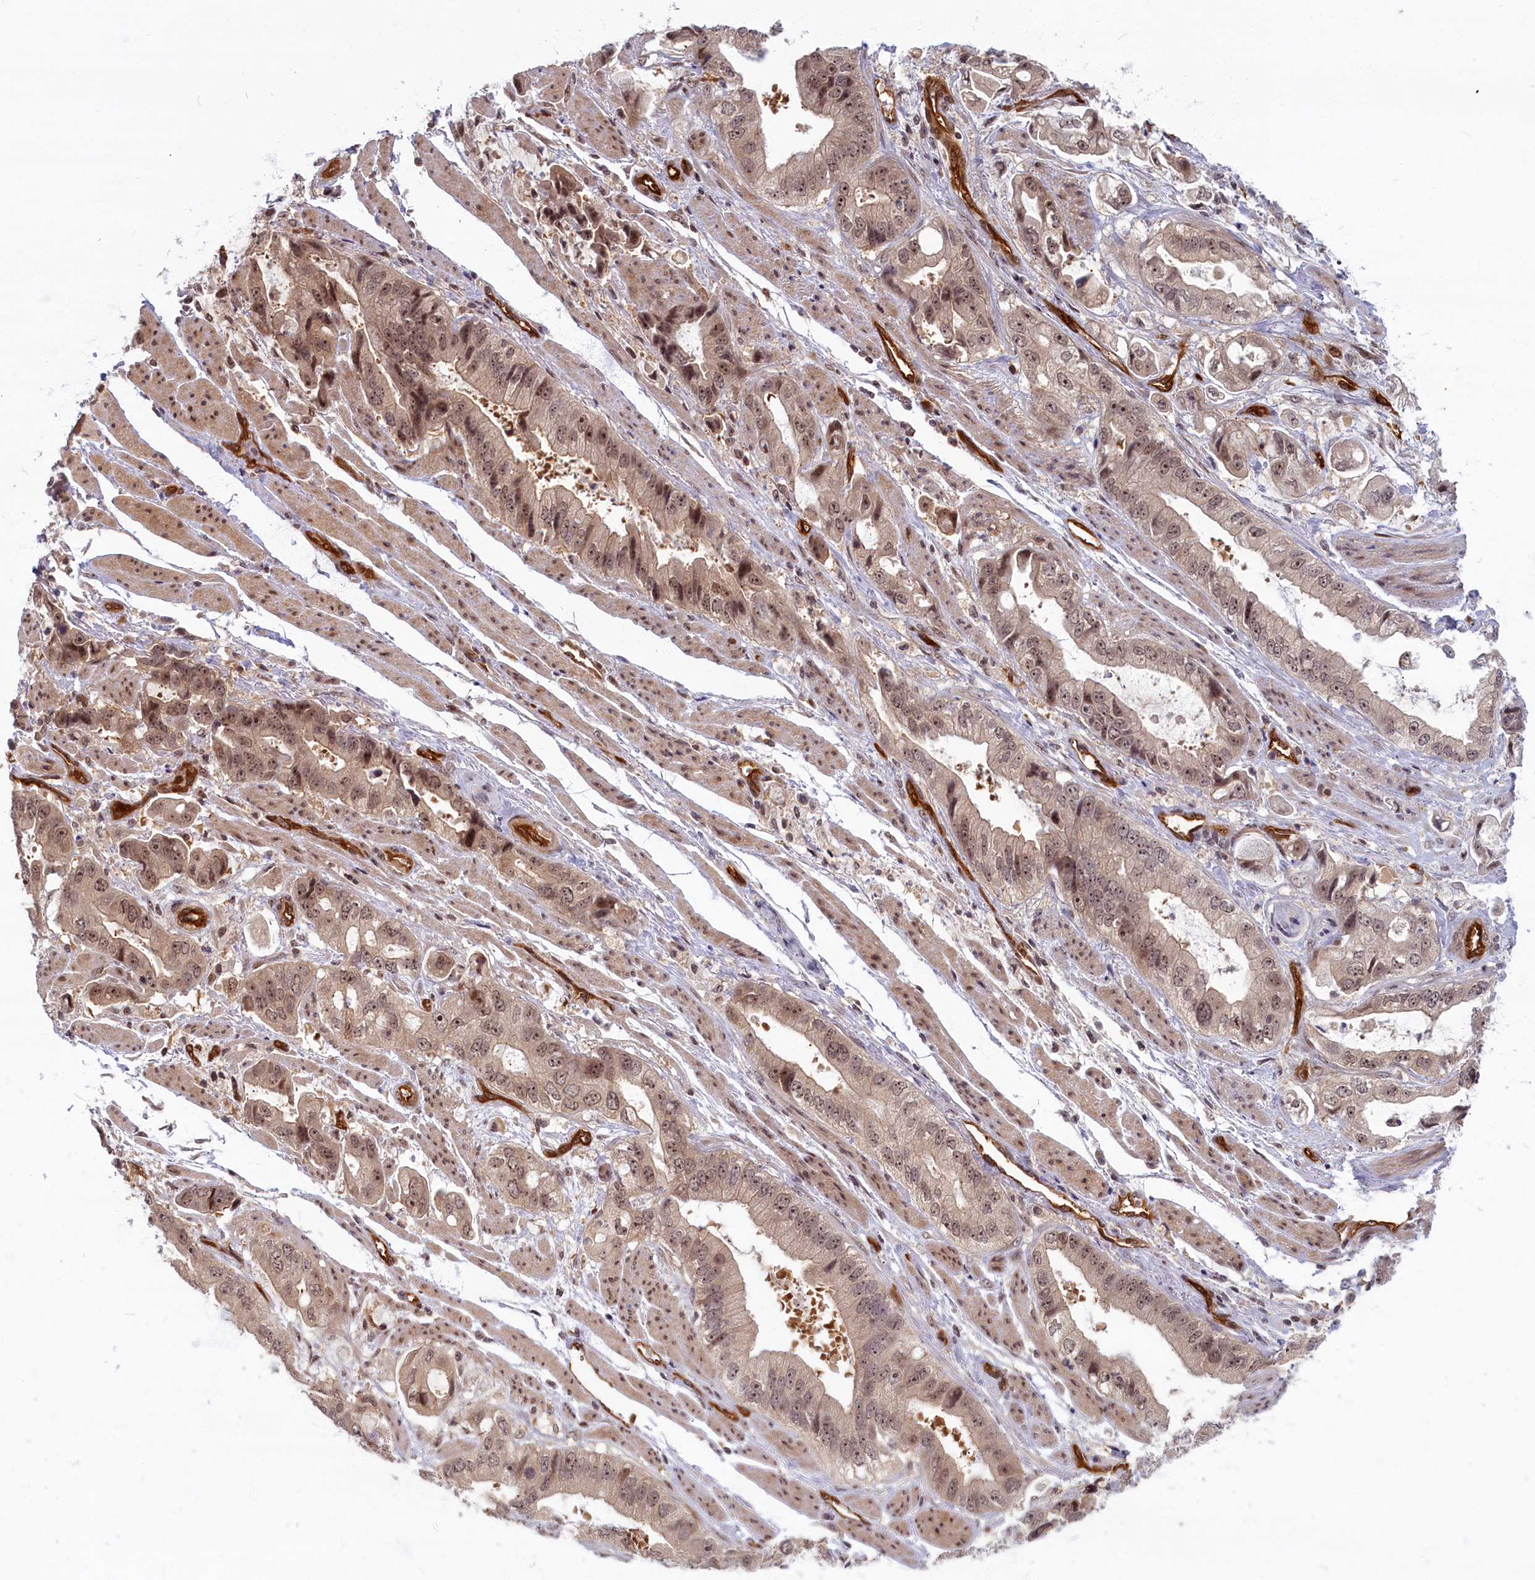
{"staining": {"intensity": "weak", "quantity": ">75%", "location": "nuclear"}, "tissue": "stomach cancer", "cell_type": "Tumor cells", "image_type": "cancer", "snomed": [{"axis": "morphology", "description": "Adenocarcinoma, NOS"}, {"axis": "topography", "description": "Stomach"}], "caption": "Stomach cancer (adenocarcinoma) stained with a brown dye shows weak nuclear positive staining in about >75% of tumor cells.", "gene": "SNRK", "patient": {"sex": "male", "age": 62}}